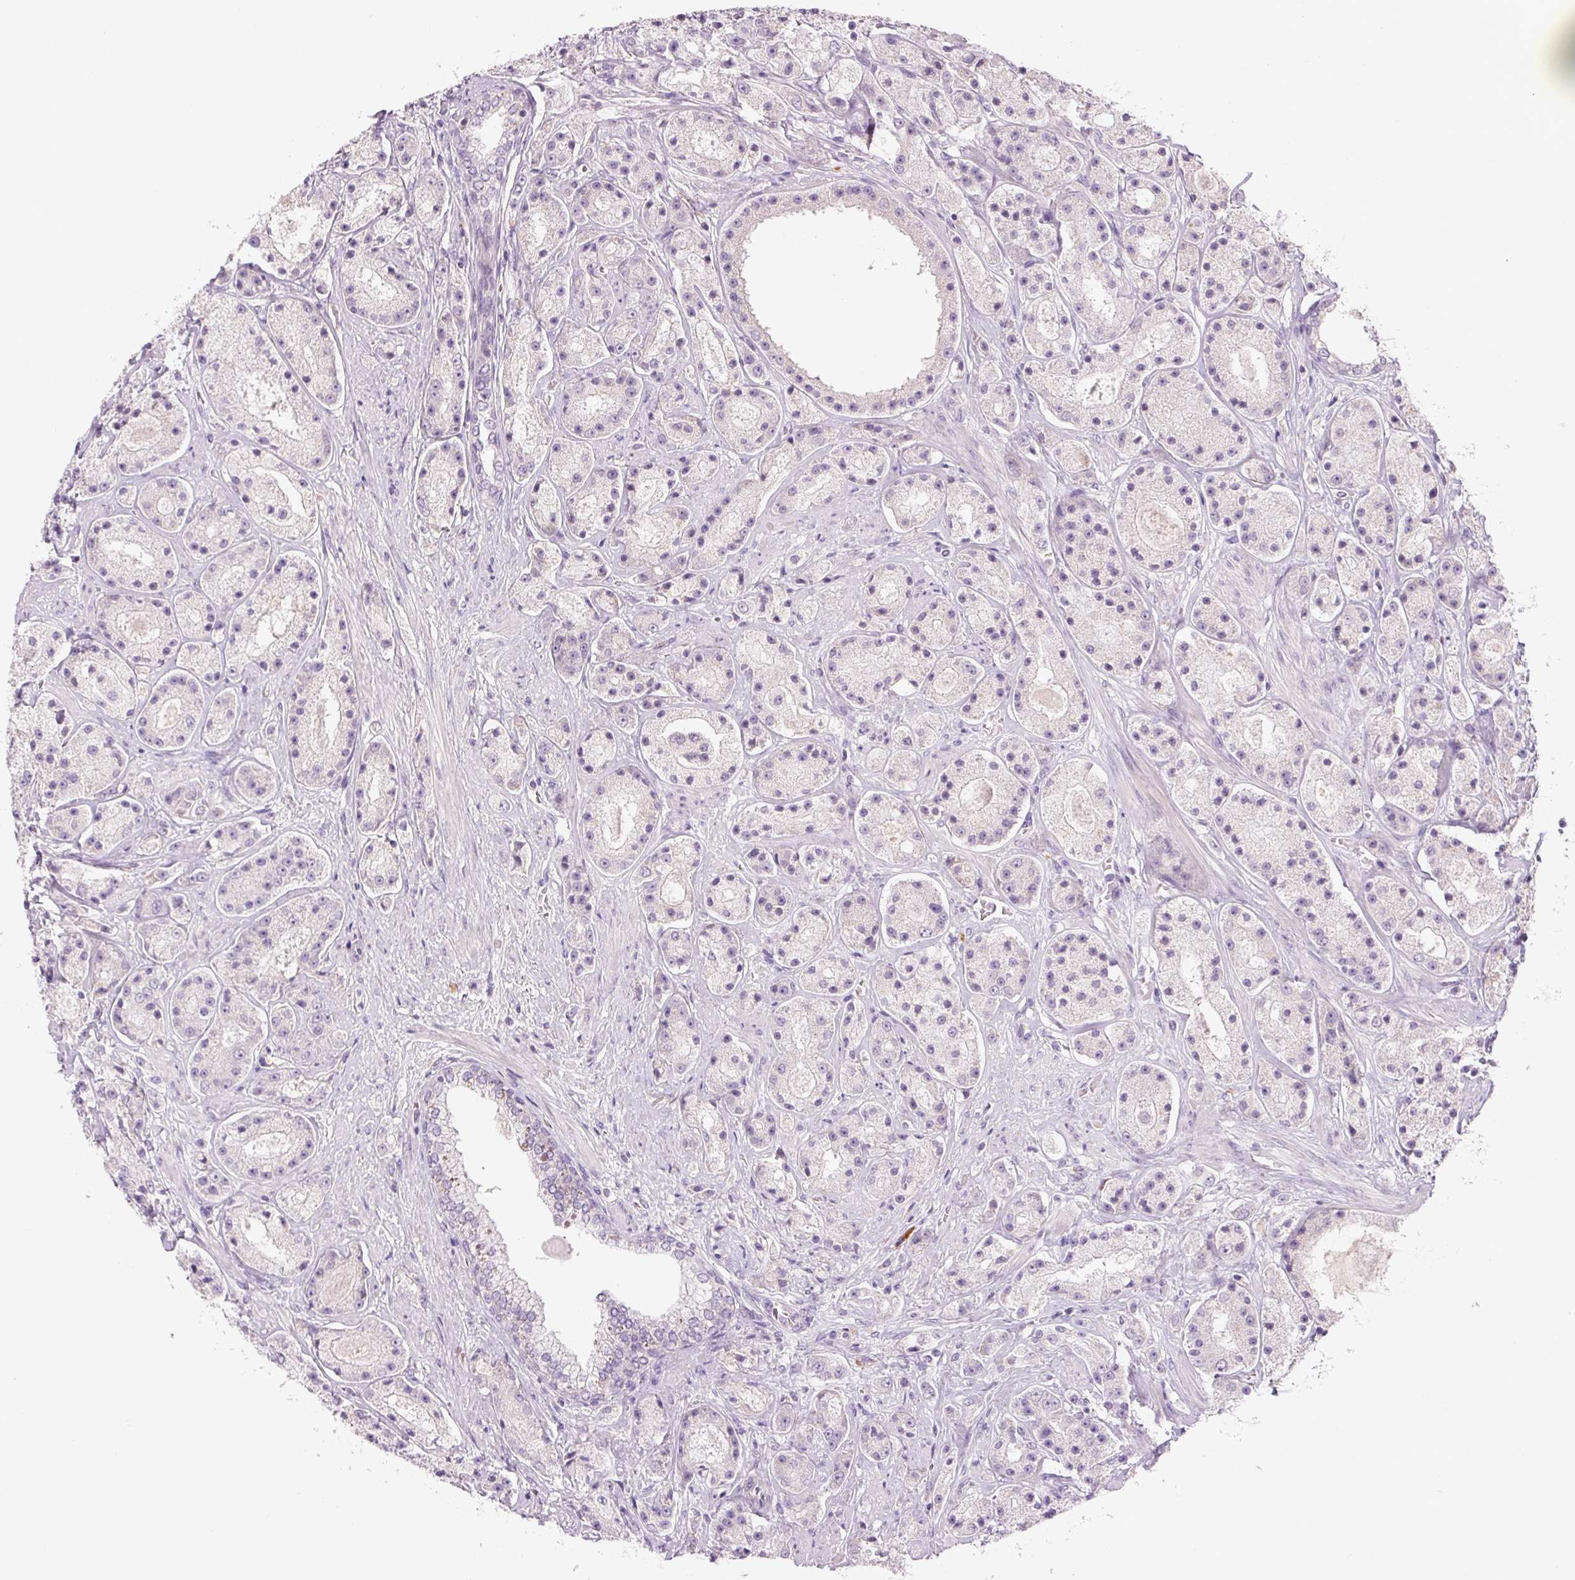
{"staining": {"intensity": "negative", "quantity": "none", "location": "none"}, "tissue": "prostate cancer", "cell_type": "Tumor cells", "image_type": "cancer", "snomed": [{"axis": "morphology", "description": "Adenocarcinoma, High grade"}, {"axis": "topography", "description": "Prostate"}], "caption": "Tumor cells are negative for protein expression in human high-grade adenocarcinoma (prostate).", "gene": "TMEM100", "patient": {"sex": "male", "age": 67}}